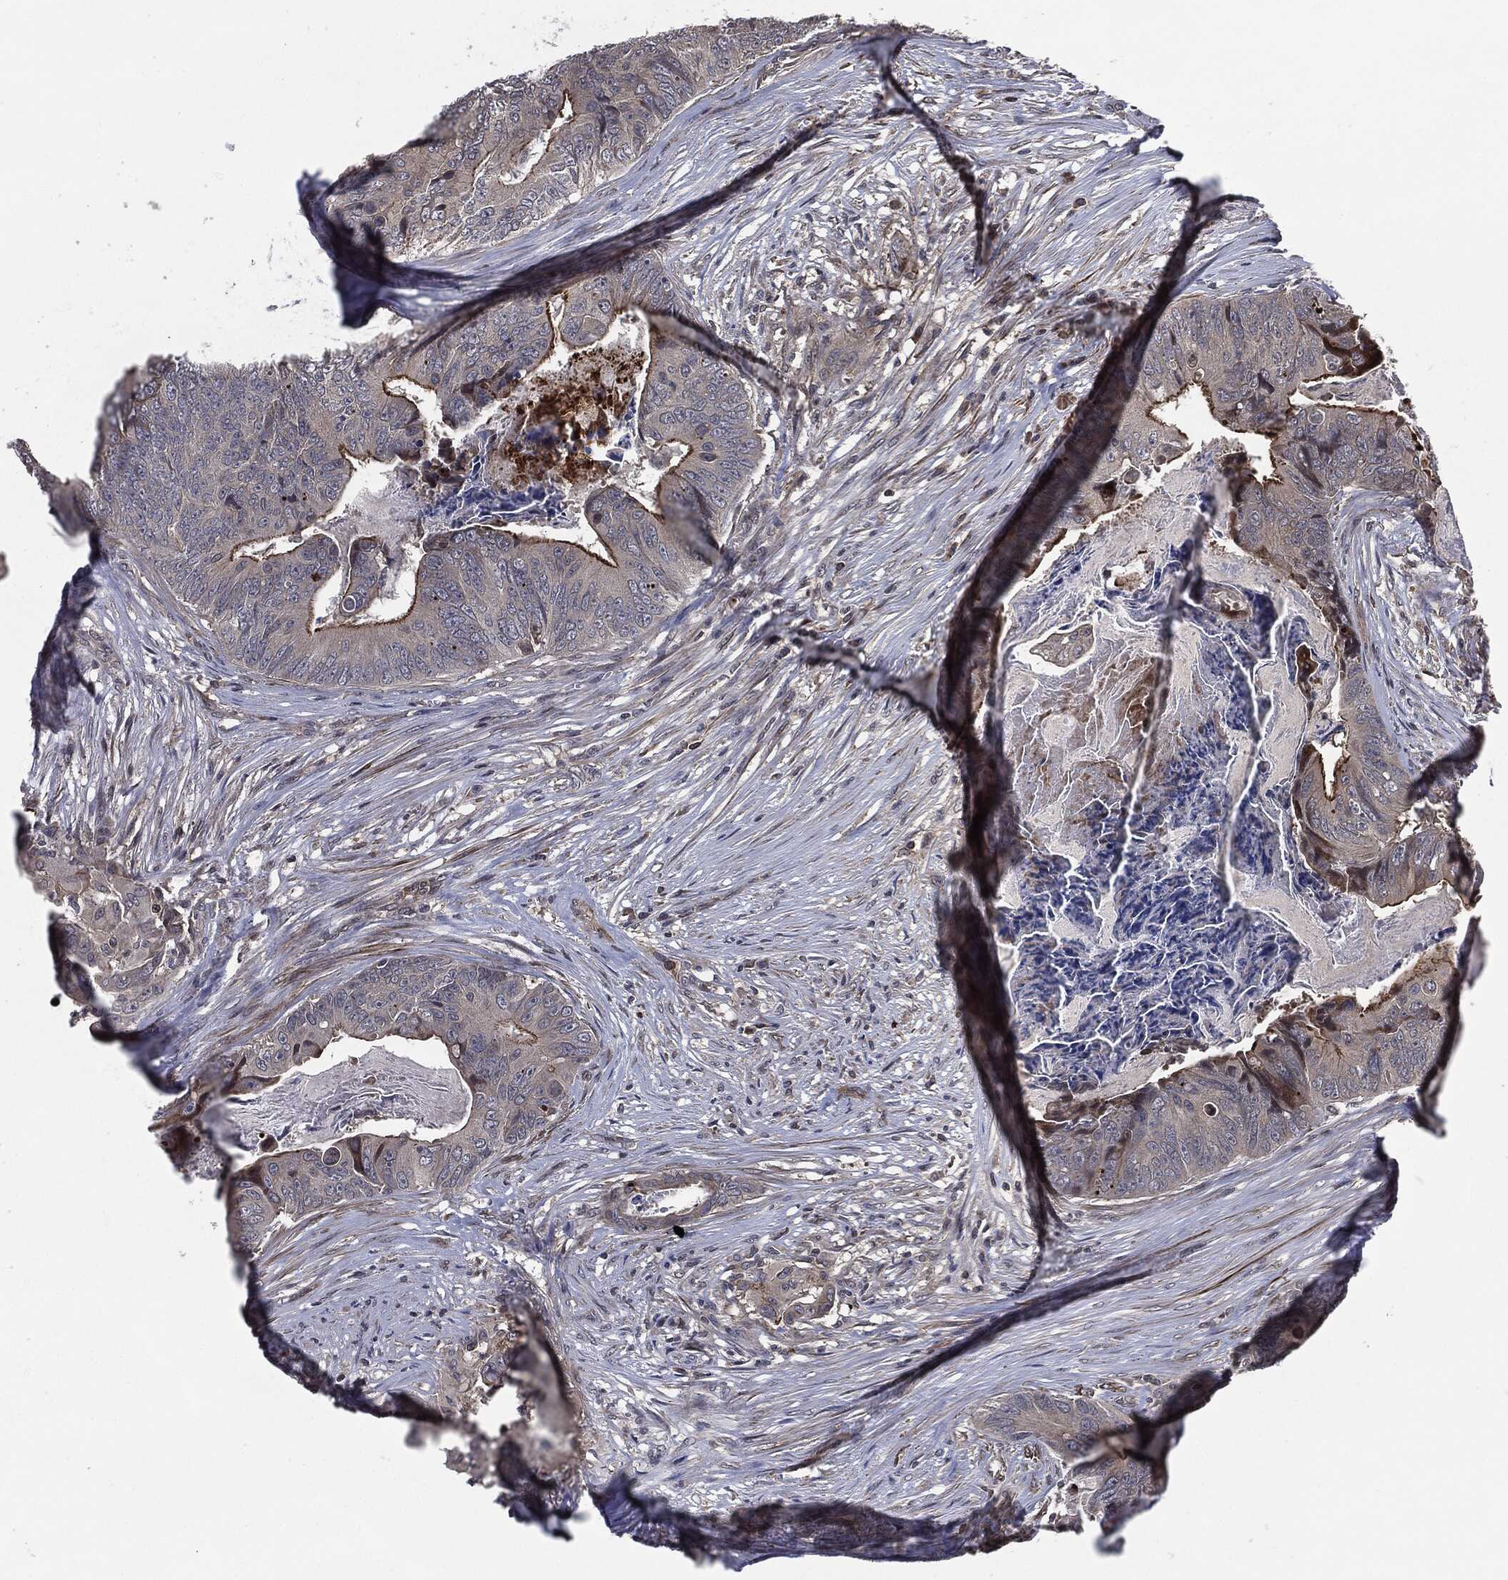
{"staining": {"intensity": "moderate", "quantity": "<25%", "location": "cytoplasmic/membranous"}, "tissue": "colorectal cancer", "cell_type": "Tumor cells", "image_type": "cancer", "snomed": [{"axis": "morphology", "description": "Adenocarcinoma, NOS"}, {"axis": "topography", "description": "Colon"}], "caption": "The immunohistochemical stain highlights moderate cytoplasmic/membranous staining in tumor cells of colorectal cancer tissue.", "gene": "UBR1", "patient": {"sex": "male", "age": 84}}